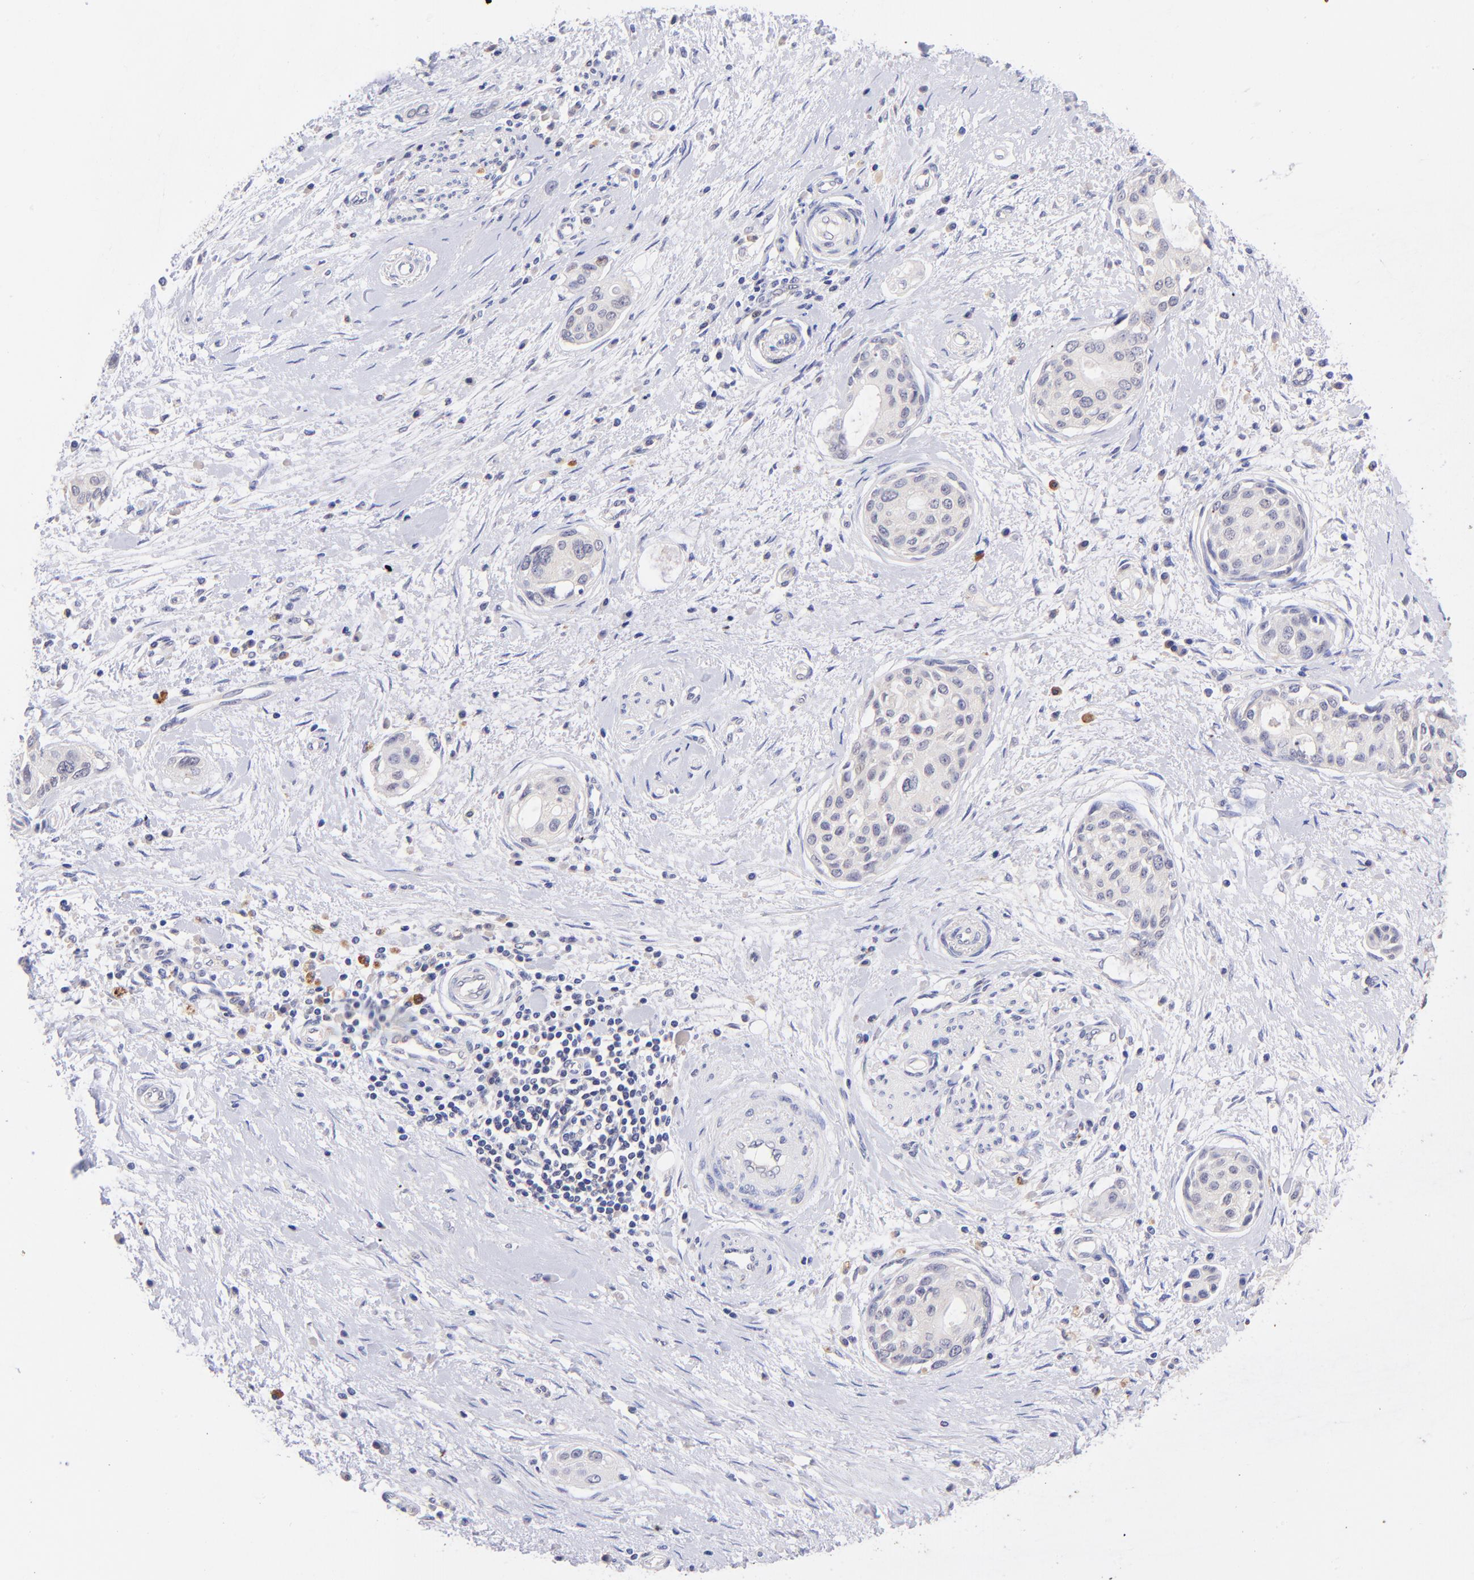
{"staining": {"intensity": "negative", "quantity": "none", "location": "none"}, "tissue": "pancreatic cancer", "cell_type": "Tumor cells", "image_type": "cancer", "snomed": [{"axis": "morphology", "description": "Adenocarcinoma, NOS"}, {"axis": "topography", "description": "Pancreas"}], "caption": "A high-resolution micrograph shows immunohistochemistry staining of pancreatic cancer, which demonstrates no significant expression in tumor cells.", "gene": "RPL11", "patient": {"sex": "female", "age": 60}}